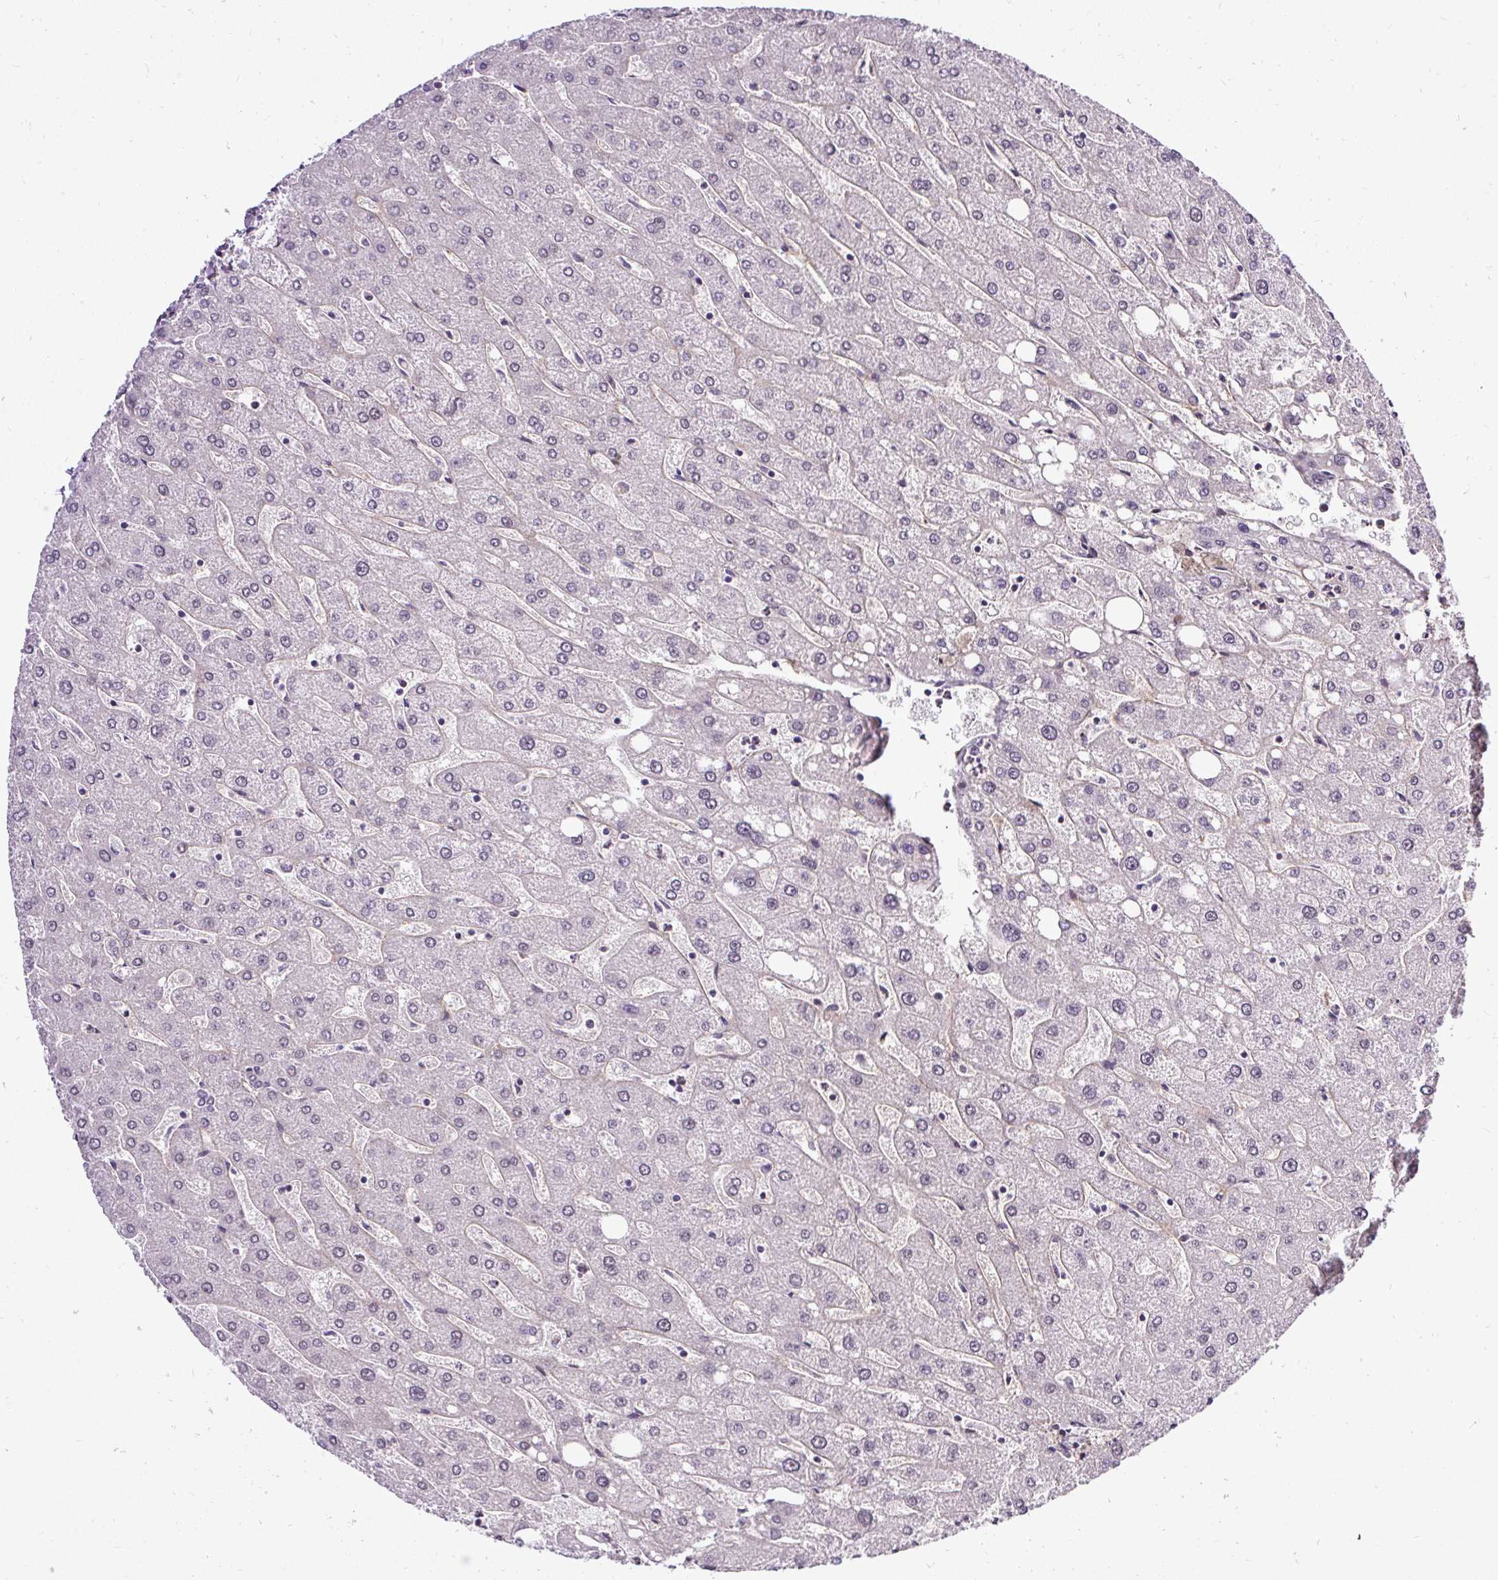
{"staining": {"intensity": "negative", "quantity": "none", "location": "none"}, "tissue": "liver", "cell_type": "Cholangiocytes", "image_type": "normal", "snomed": [{"axis": "morphology", "description": "Normal tissue, NOS"}, {"axis": "topography", "description": "Liver"}], "caption": "Liver was stained to show a protein in brown. There is no significant staining in cholangiocytes. The staining is performed using DAB (3,3'-diaminobenzidine) brown chromogen with nuclei counter-stained in using hematoxylin.", "gene": "FAM117B", "patient": {"sex": "male", "age": 67}}